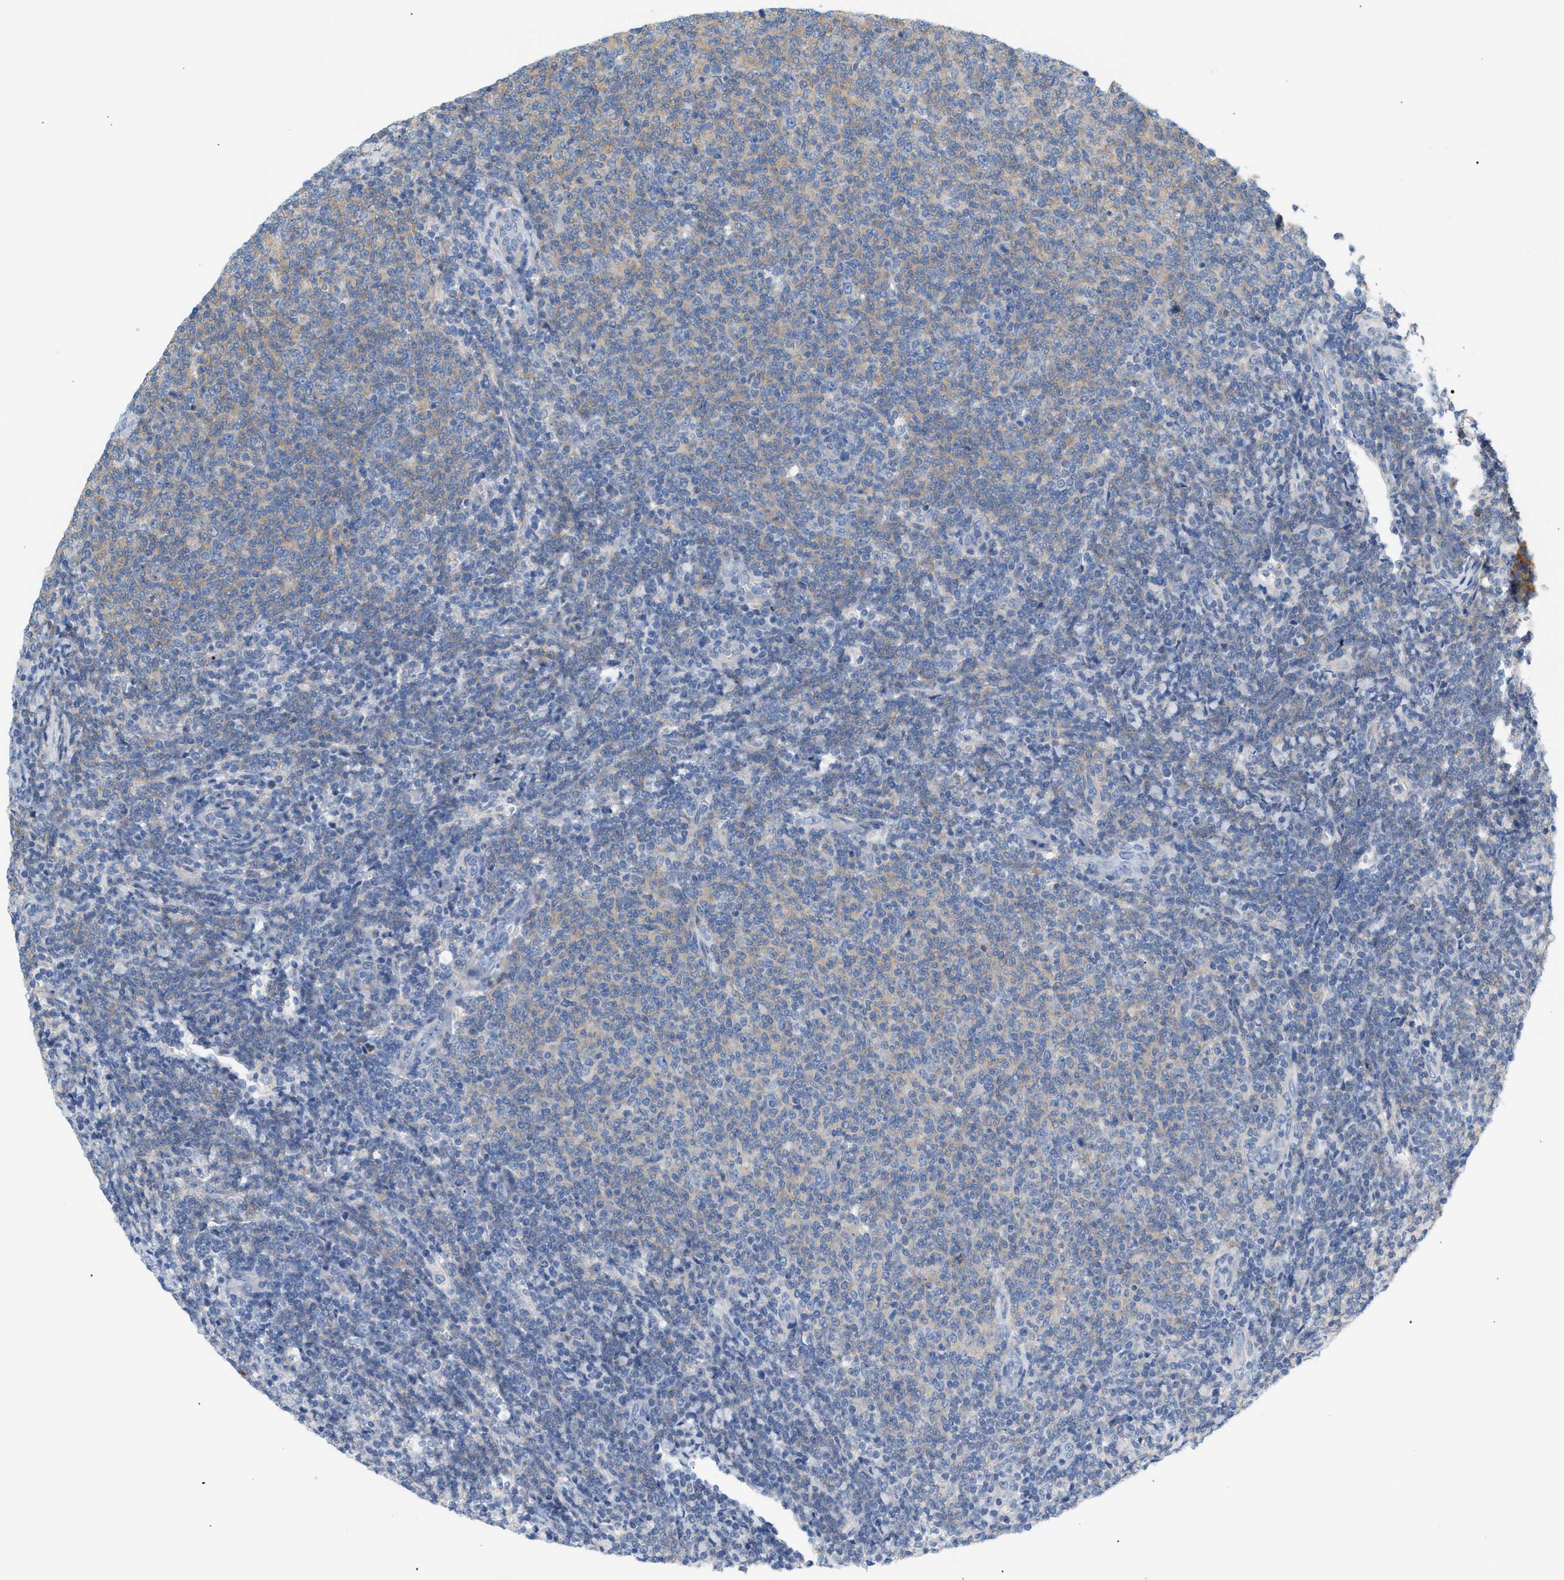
{"staining": {"intensity": "weak", "quantity": "<25%", "location": "cytoplasmic/membranous"}, "tissue": "lymphoma", "cell_type": "Tumor cells", "image_type": "cancer", "snomed": [{"axis": "morphology", "description": "Malignant lymphoma, non-Hodgkin's type, Low grade"}, {"axis": "topography", "description": "Lymph node"}], "caption": "Immunohistochemical staining of lymphoma shows no significant staining in tumor cells. (Brightfield microscopy of DAB immunohistochemistry at high magnification).", "gene": "LRCH1", "patient": {"sex": "male", "age": 66}}